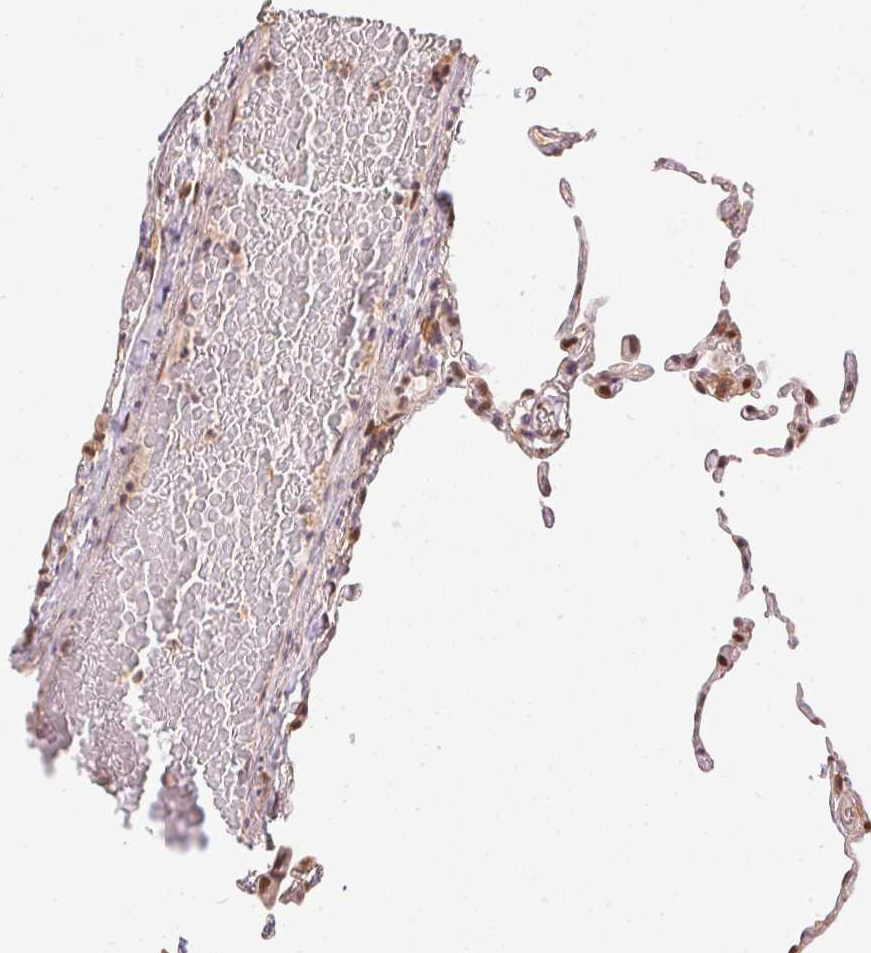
{"staining": {"intensity": "moderate", "quantity": "<25%", "location": "nuclear"}, "tissue": "lung", "cell_type": "Alveolar cells", "image_type": "normal", "snomed": [{"axis": "morphology", "description": "Normal tissue, NOS"}, {"axis": "topography", "description": "Lung"}], "caption": "High-power microscopy captured an immunohistochemistry photomicrograph of unremarkable lung, revealing moderate nuclear expression in approximately <25% of alveolar cells. (Brightfield microscopy of DAB IHC at high magnification).", "gene": "TPI1", "patient": {"sex": "female", "age": 57}}